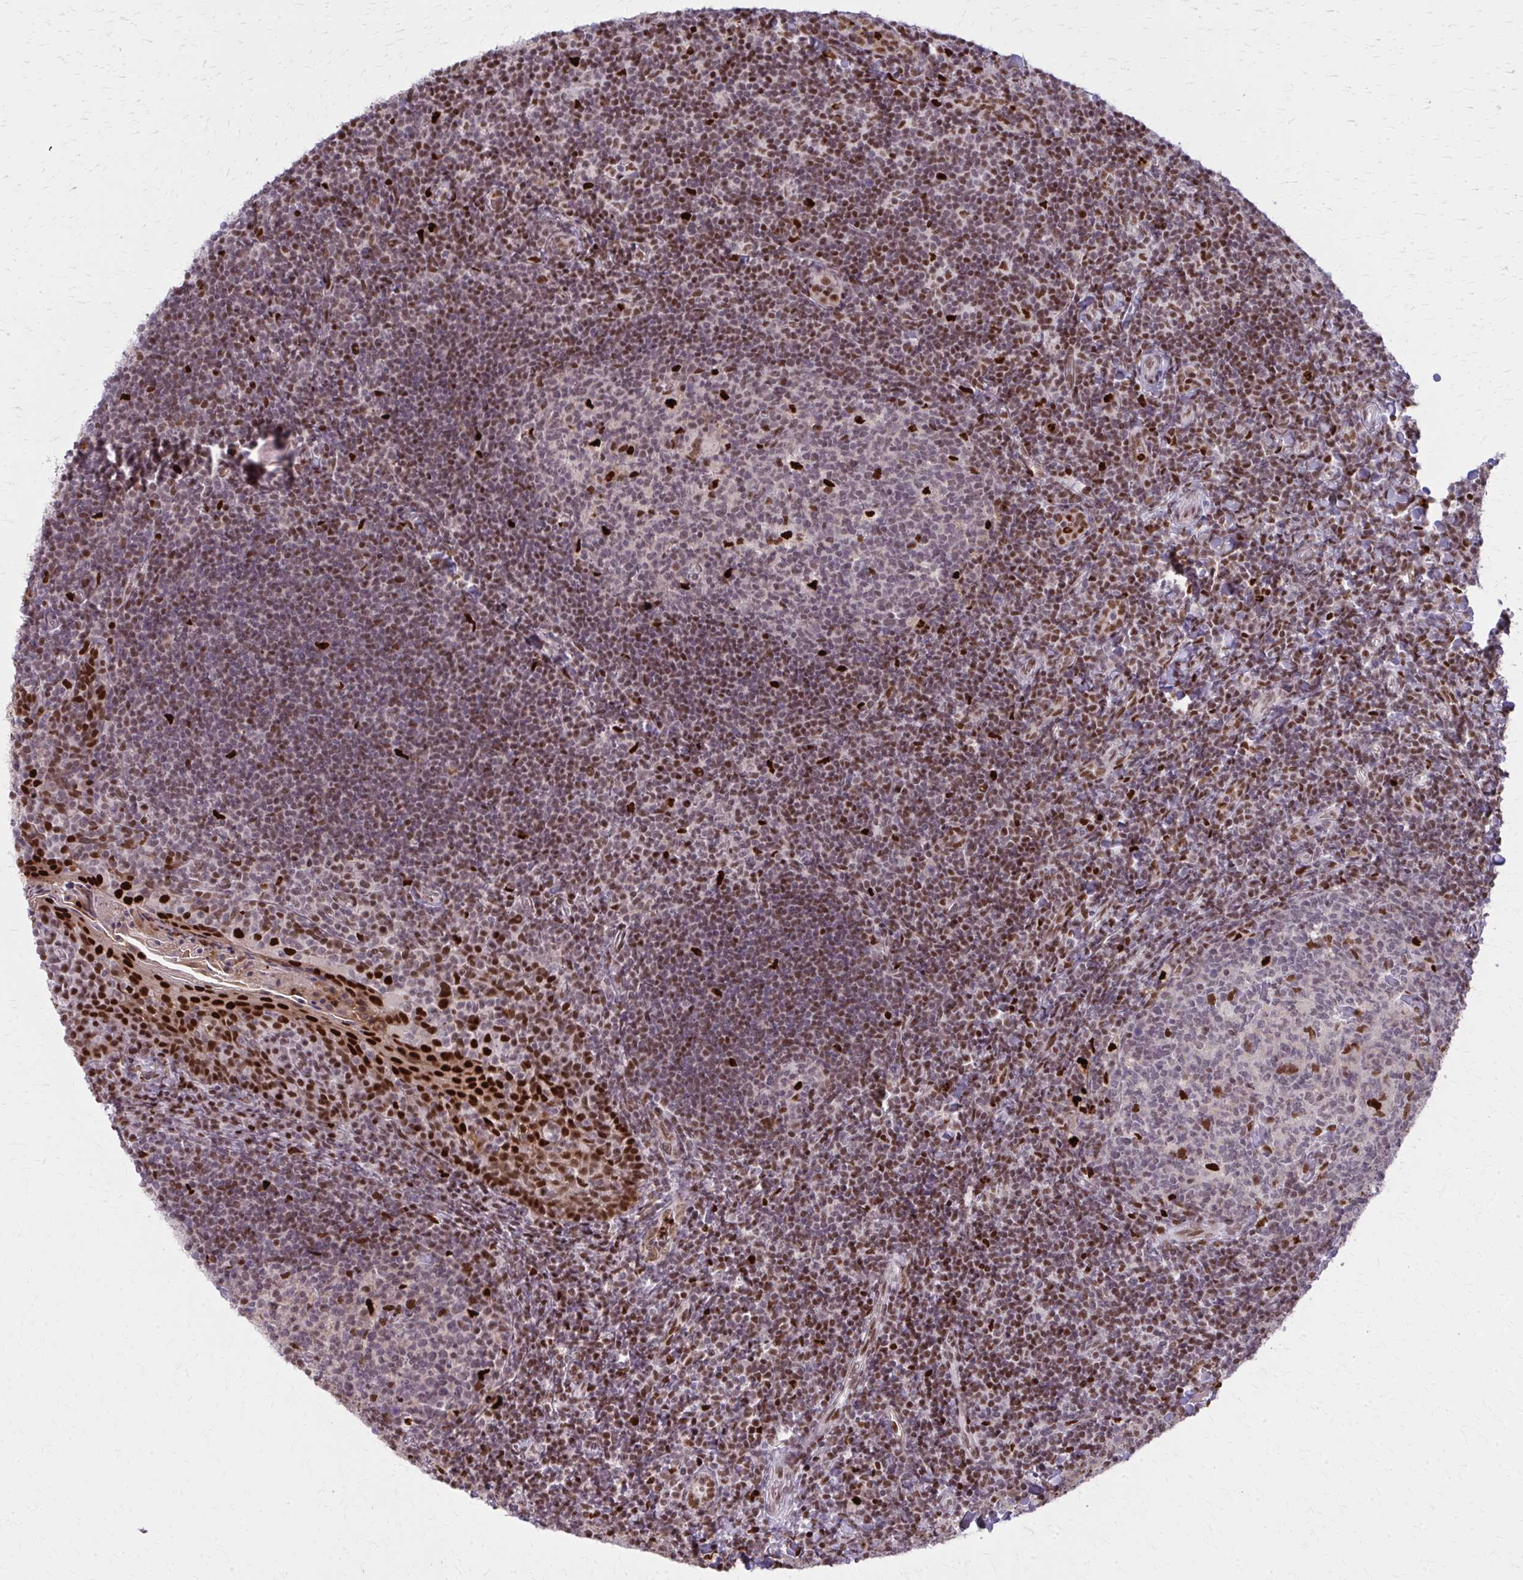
{"staining": {"intensity": "strong", "quantity": "<25%", "location": "nuclear"}, "tissue": "tonsil", "cell_type": "Germinal center cells", "image_type": "normal", "snomed": [{"axis": "morphology", "description": "Normal tissue, NOS"}, {"axis": "topography", "description": "Tonsil"}], "caption": "The photomicrograph exhibits immunohistochemical staining of benign tonsil. There is strong nuclear expression is identified in approximately <25% of germinal center cells.", "gene": "ZNF559", "patient": {"sex": "female", "age": 10}}